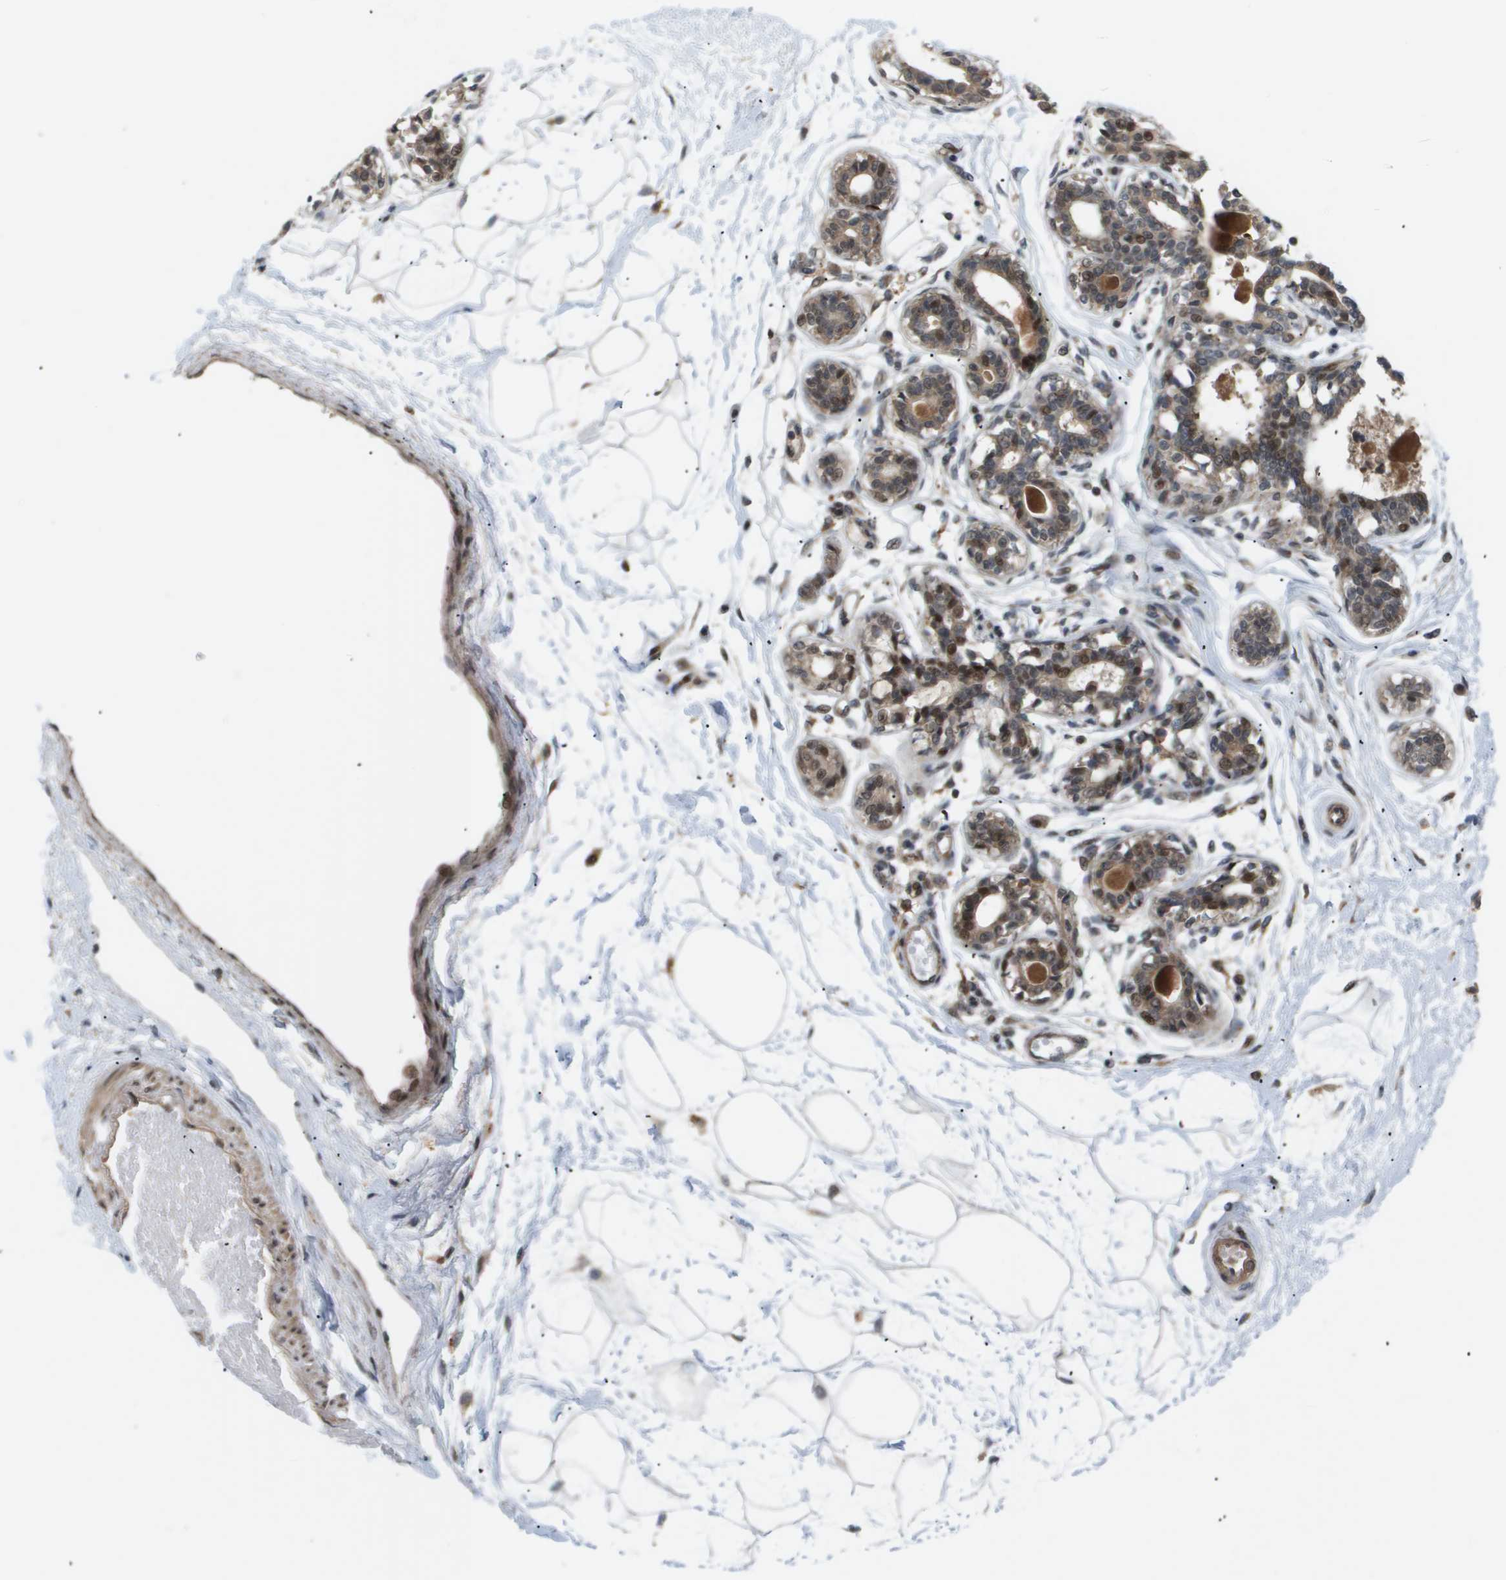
{"staining": {"intensity": "weak", "quantity": ">75%", "location": "cytoplasmic/membranous"}, "tissue": "breast", "cell_type": "Adipocytes", "image_type": "normal", "snomed": [{"axis": "morphology", "description": "Normal tissue, NOS"}, {"axis": "topography", "description": "Breast"}], "caption": "This is a micrograph of immunohistochemistry (IHC) staining of normal breast, which shows weak positivity in the cytoplasmic/membranous of adipocytes.", "gene": "PDGFB", "patient": {"sex": "female", "age": 45}}